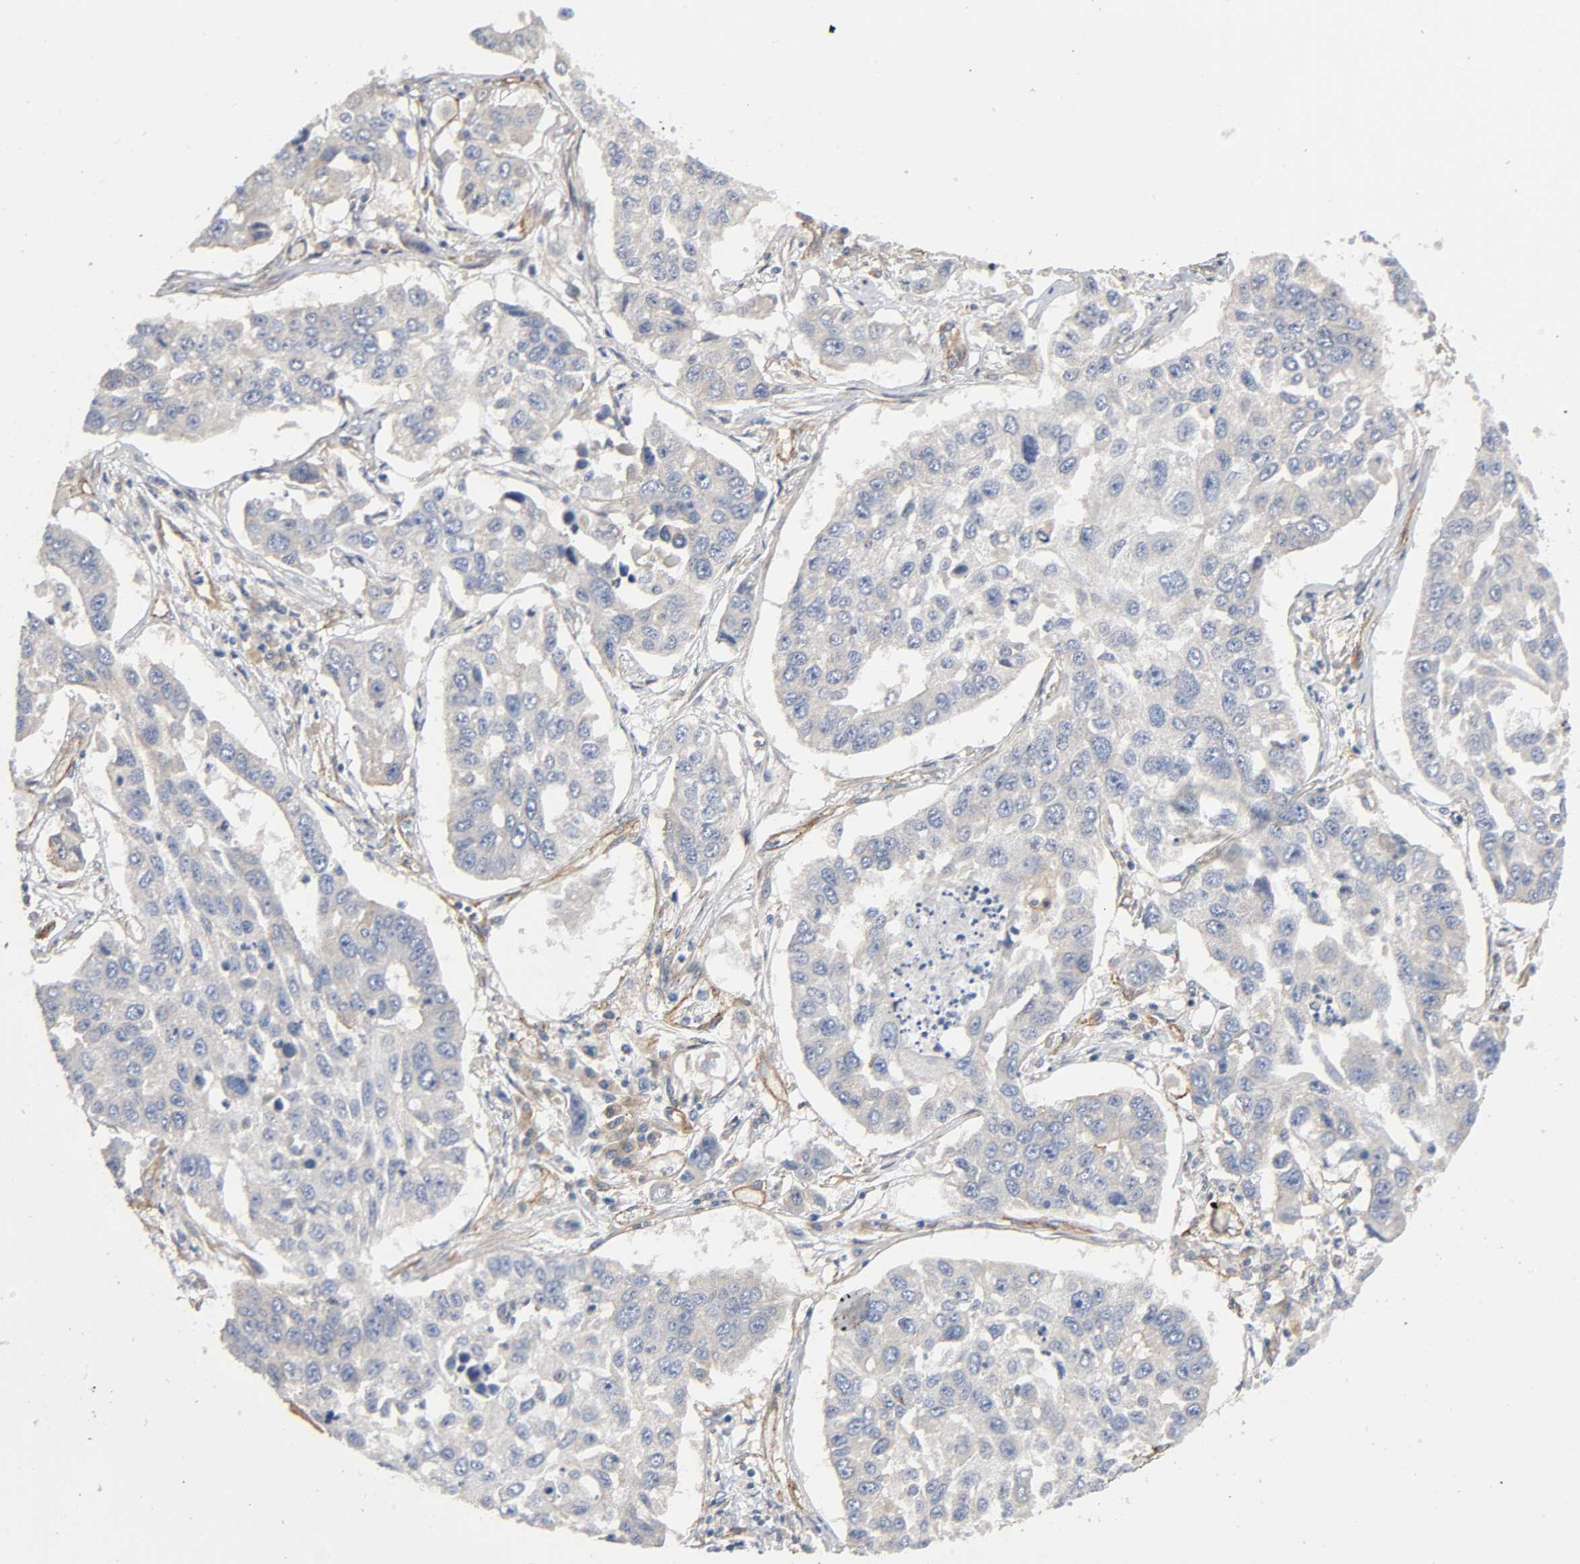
{"staining": {"intensity": "negative", "quantity": "none", "location": "none"}, "tissue": "lung cancer", "cell_type": "Tumor cells", "image_type": "cancer", "snomed": [{"axis": "morphology", "description": "Squamous cell carcinoma, NOS"}, {"axis": "topography", "description": "Lung"}], "caption": "Immunohistochemistry (IHC) of human lung cancer (squamous cell carcinoma) displays no positivity in tumor cells. The staining was performed using DAB (3,3'-diaminobenzidine) to visualize the protein expression in brown, while the nuclei were stained in blue with hematoxylin (Magnification: 20x).", "gene": "MARS1", "patient": {"sex": "male", "age": 71}}